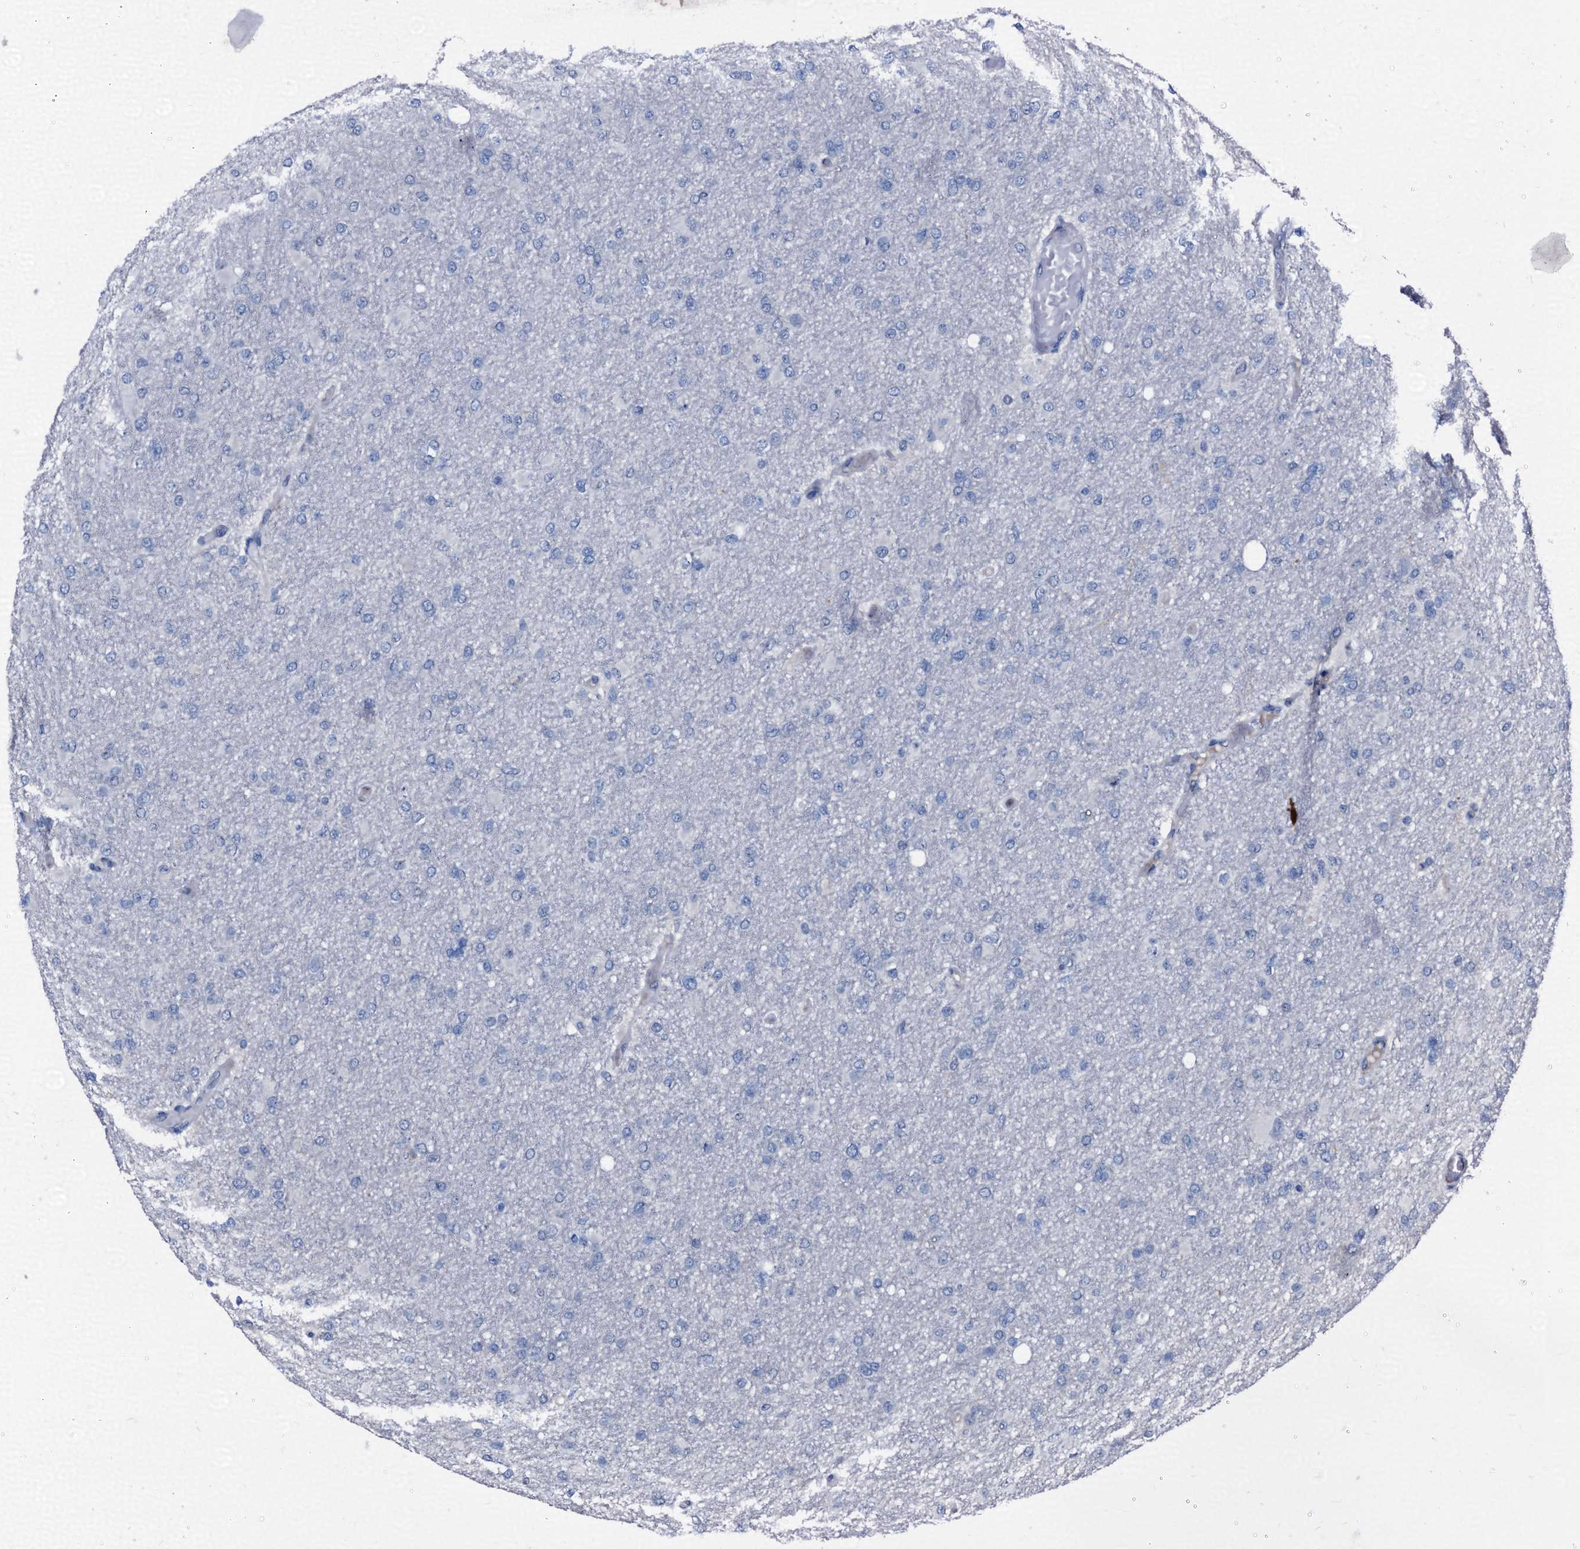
{"staining": {"intensity": "negative", "quantity": "none", "location": "none"}, "tissue": "glioma", "cell_type": "Tumor cells", "image_type": "cancer", "snomed": [{"axis": "morphology", "description": "Glioma, malignant, High grade"}, {"axis": "topography", "description": "Cerebral cortex"}], "caption": "This is an immunohistochemistry histopathology image of human glioma. There is no positivity in tumor cells.", "gene": "EMG1", "patient": {"sex": "female", "age": 36}}